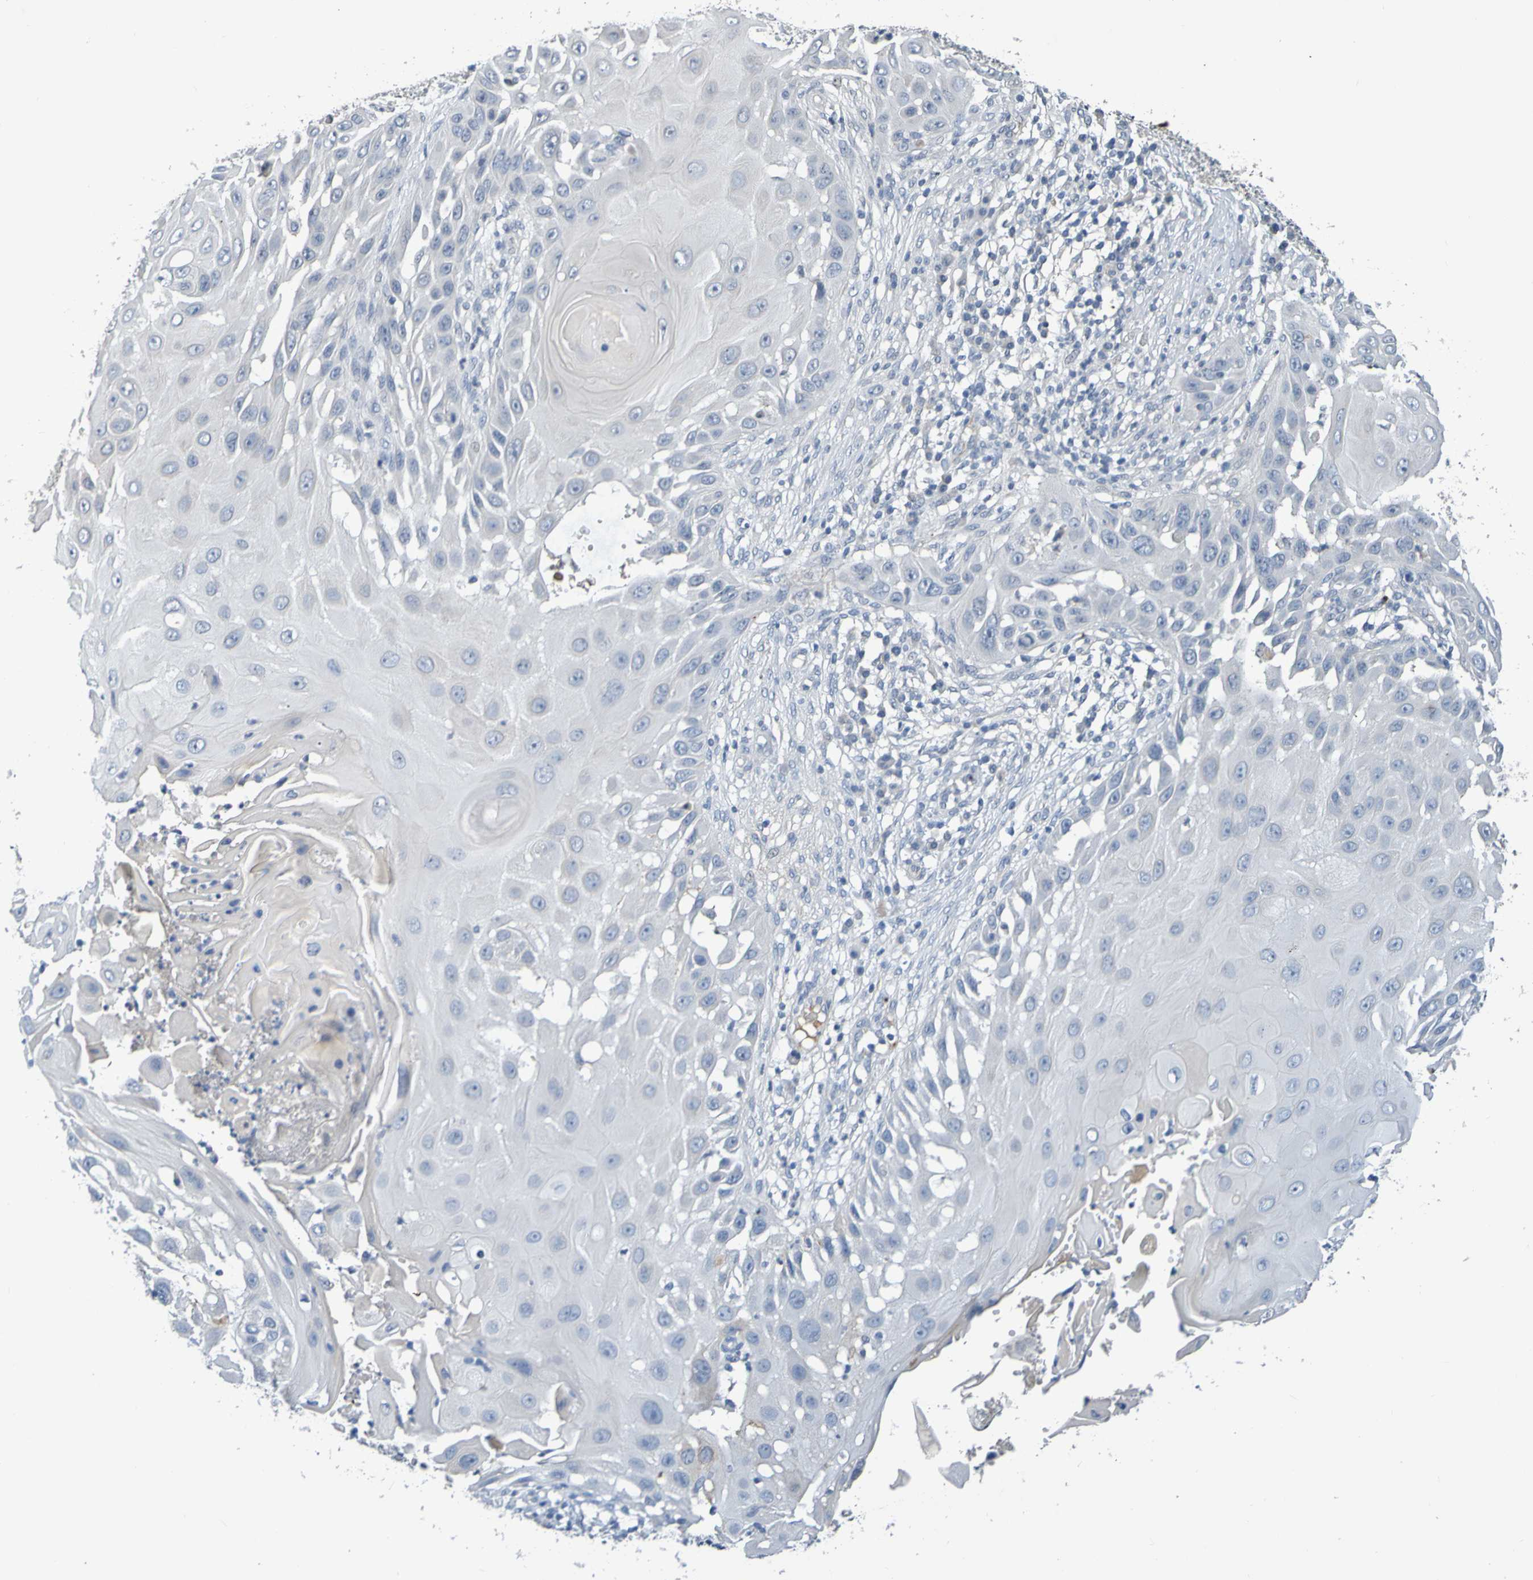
{"staining": {"intensity": "negative", "quantity": "none", "location": "none"}, "tissue": "skin cancer", "cell_type": "Tumor cells", "image_type": "cancer", "snomed": [{"axis": "morphology", "description": "Squamous cell carcinoma, NOS"}, {"axis": "topography", "description": "Skin"}], "caption": "The image shows no significant expression in tumor cells of skin cancer (squamous cell carcinoma).", "gene": "IL10", "patient": {"sex": "female", "age": 44}}